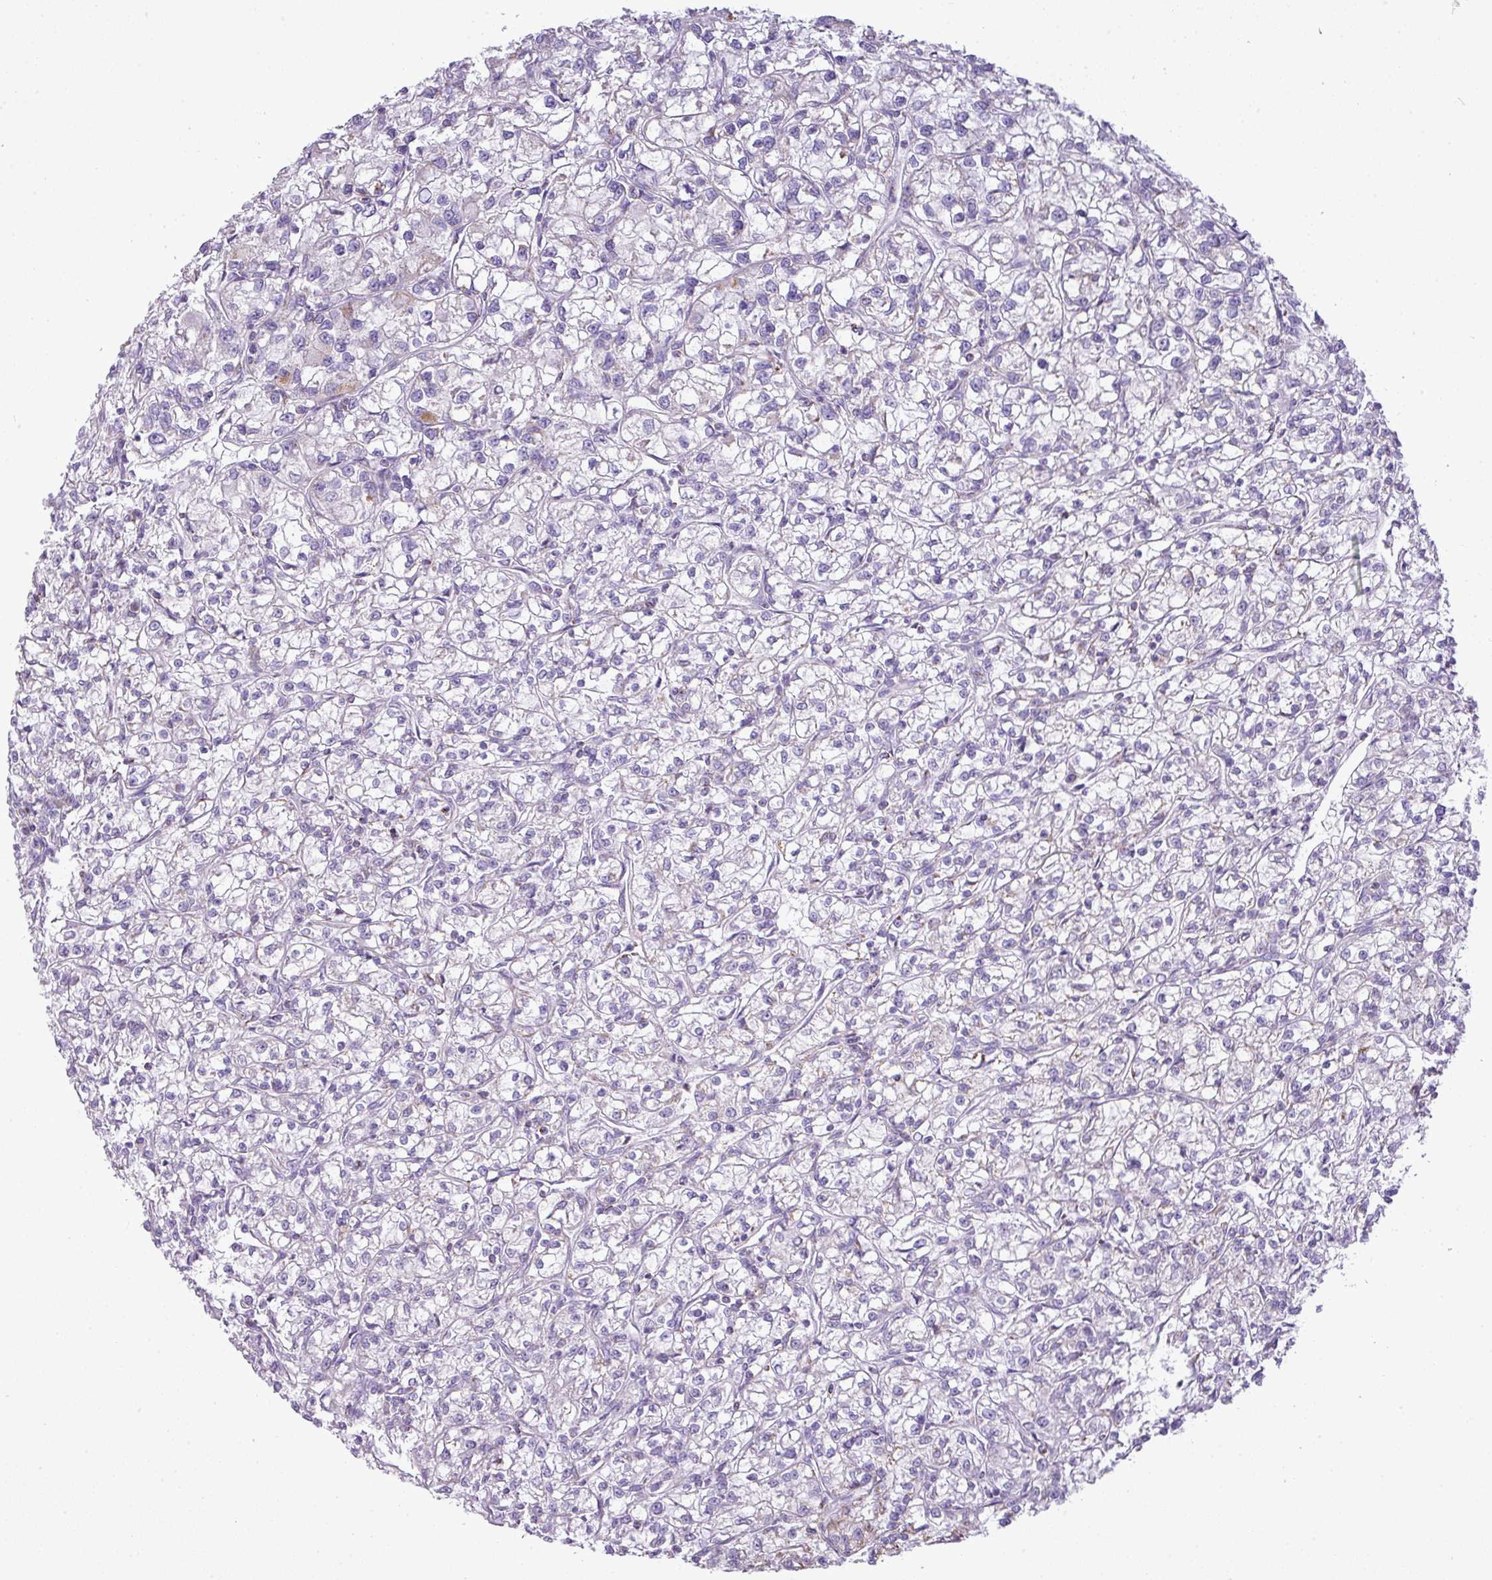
{"staining": {"intensity": "weak", "quantity": "<25%", "location": "cytoplasmic/membranous"}, "tissue": "renal cancer", "cell_type": "Tumor cells", "image_type": "cancer", "snomed": [{"axis": "morphology", "description": "Adenocarcinoma, NOS"}, {"axis": "topography", "description": "Kidney"}], "caption": "Renal cancer (adenocarcinoma) stained for a protein using IHC exhibits no staining tumor cells.", "gene": "ZNF81", "patient": {"sex": "female", "age": 59}}